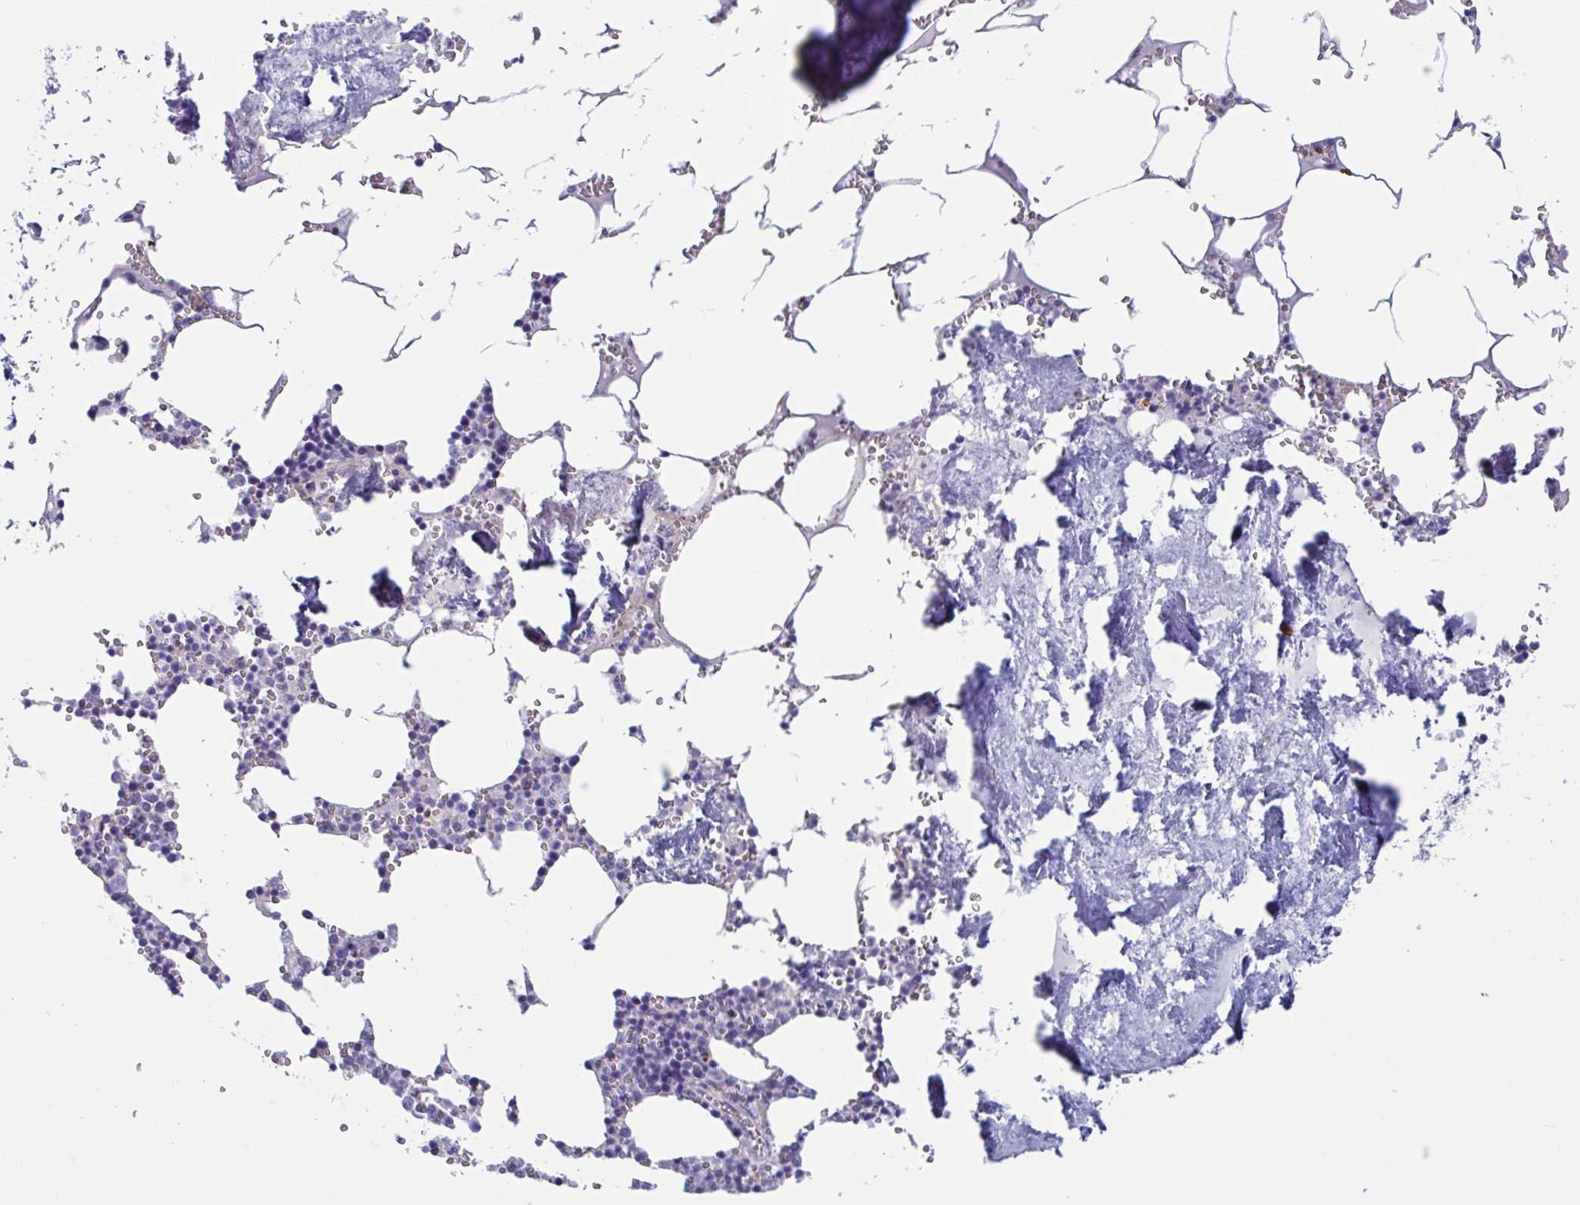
{"staining": {"intensity": "moderate", "quantity": "<25%", "location": "cytoplasmic/membranous"}, "tissue": "bone marrow", "cell_type": "Hematopoietic cells", "image_type": "normal", "snomed": [{"axis": "morphology", "description": "Normal tissue, NOS"}, {"axis": "topography", "description": "Bone marrow"}], "caption": "Protein expression analysis of benign human bone marrow reveals moderate cytoplasmic/membranous staining in approximately <25% of hematopoietic cells.", "gene": "LPIN3", "patient": {"sex": "male", "age": 54}}